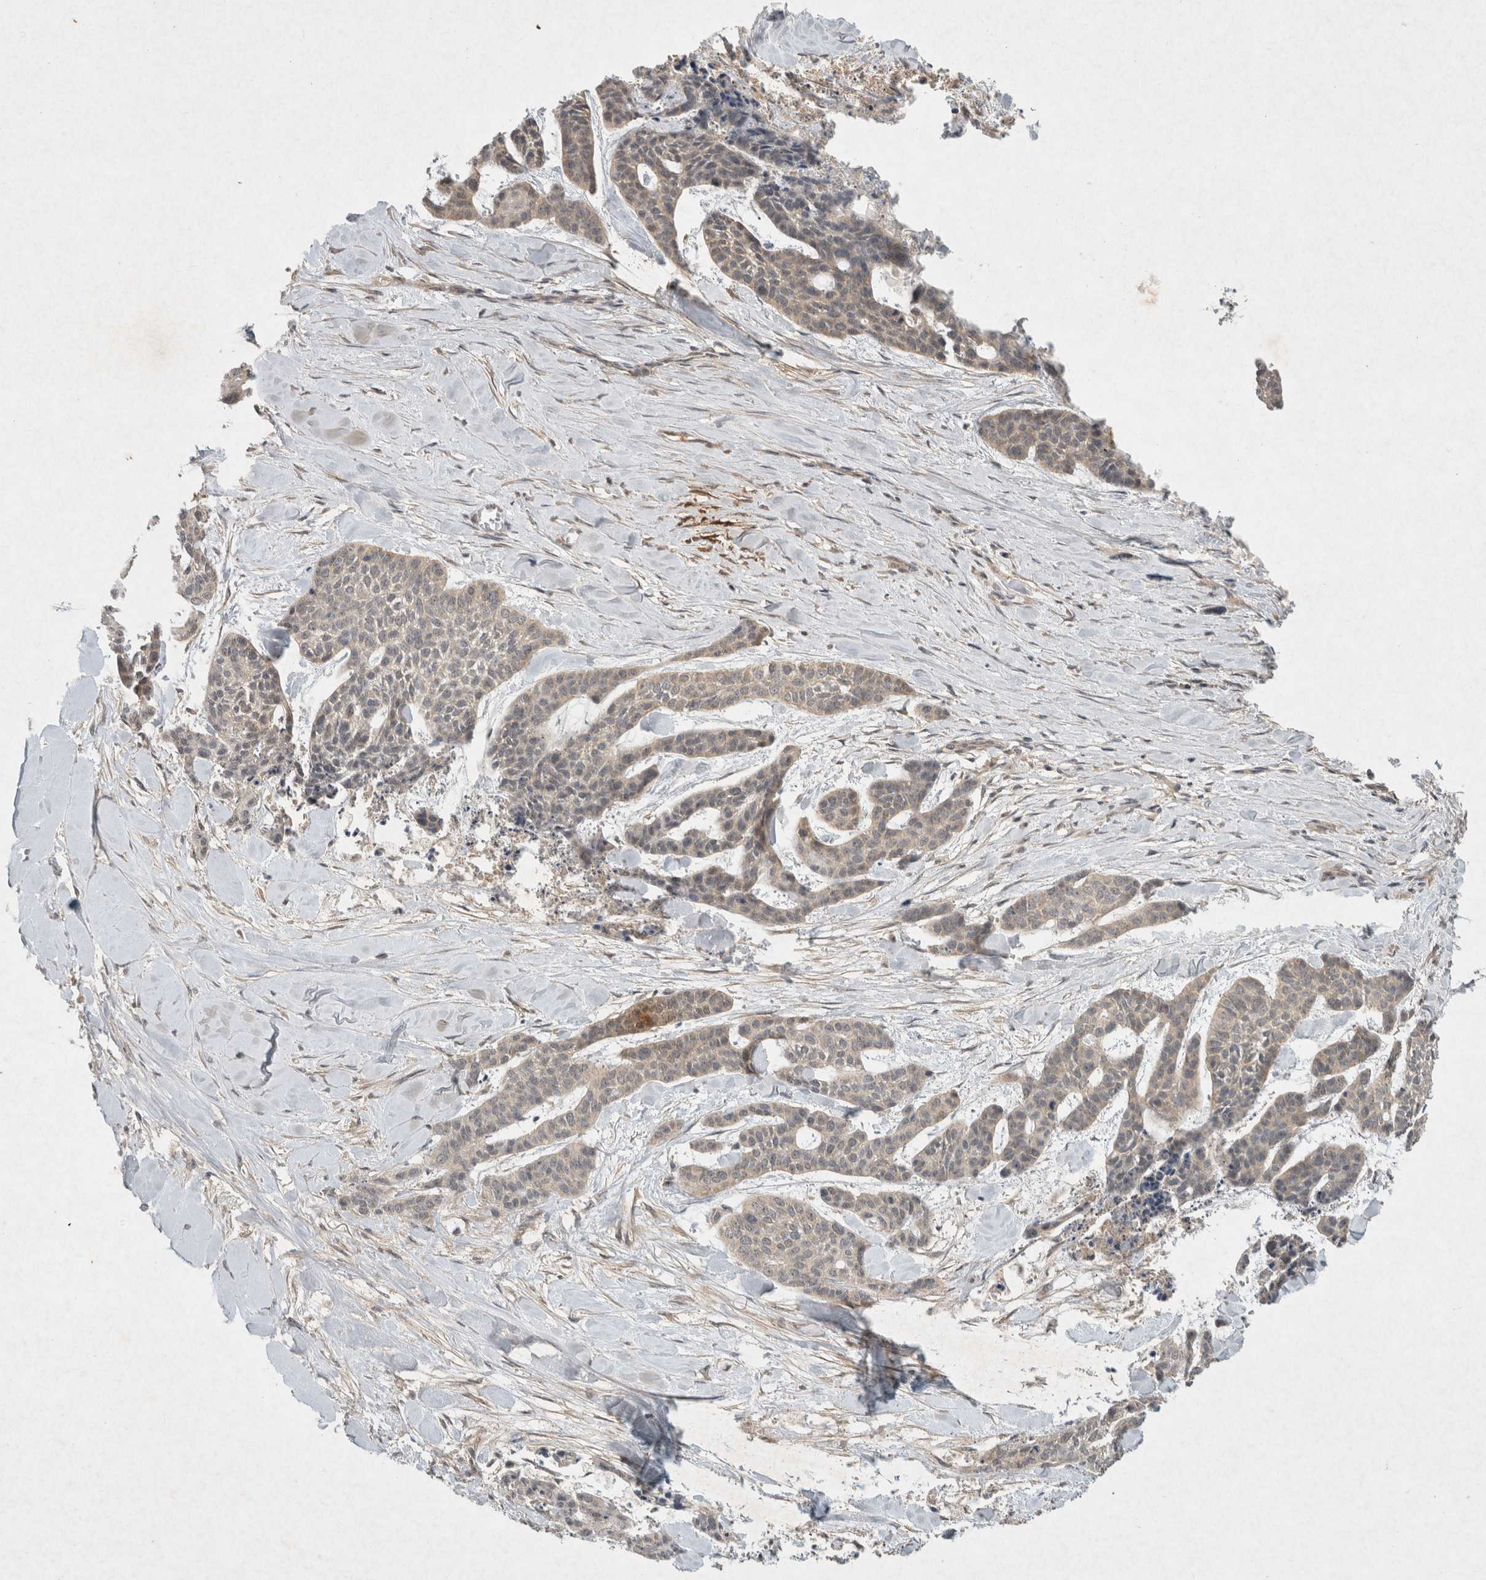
{"staining": {"intensity": "weak", "quantity": ">75%", "location": "cytoplasmic/membranous"}, "tissue": "skin cancer", "cell_type": "Tumor cells", "image_type": "cancer", "snomed": [{"axis": "morphology", "description": "Basal cell carcinoma"}, {"axis": "topography", "description": "Skin"}], "caption": "Skin basal cell carcinoma stained with a brown dye displays weak cytoplasmic/membranous positive expression in approximately >75% of tumor cells.", "gene": "LOXL2", "patient": {"sex": "female", "age": 64}}